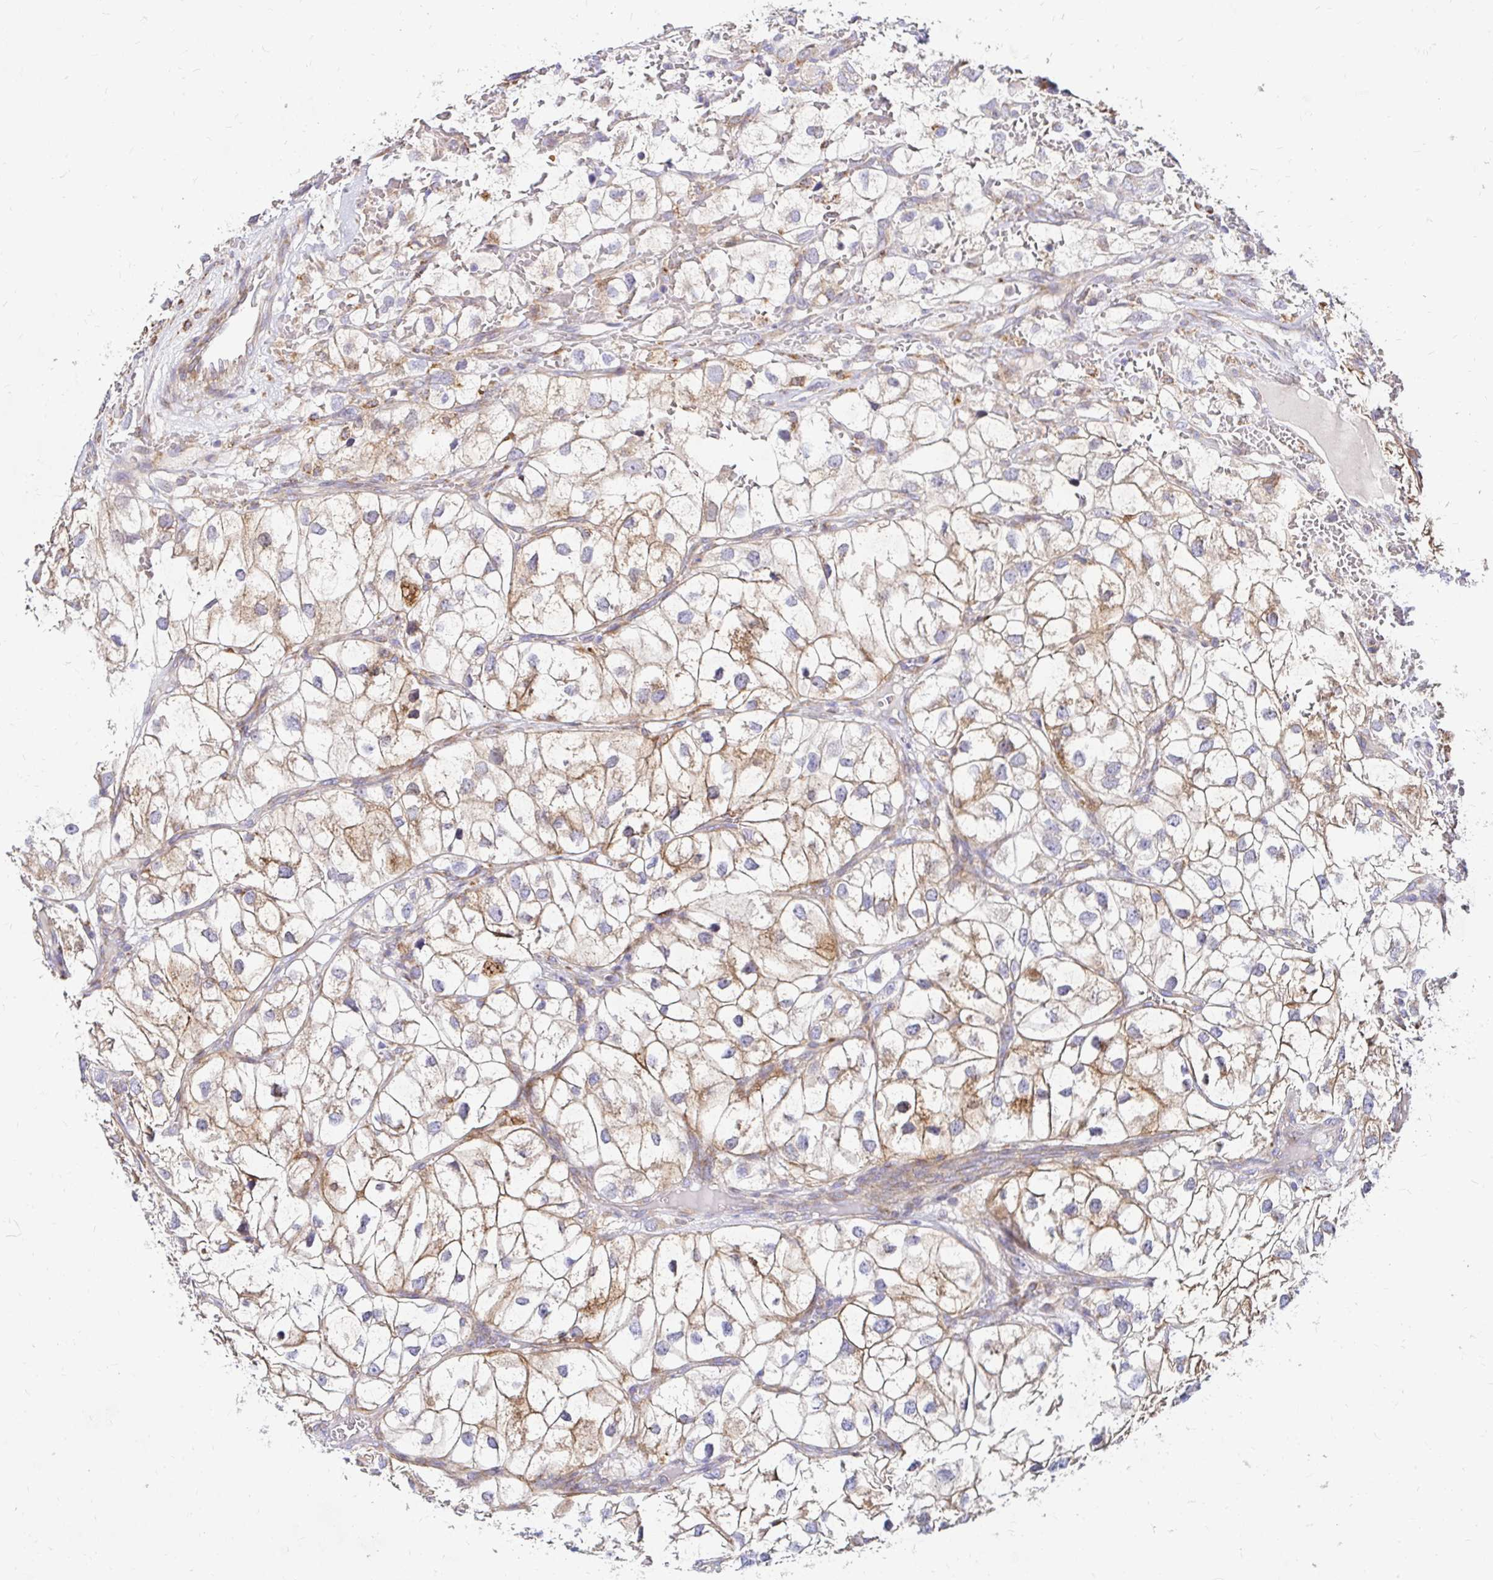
{"staining": {"intensity": "weak", "quantity": "<25%", "location": "cytoplasmic/membranous"}, "tissue": "renal cancer", "cell_type": "Tumor cells", "image_type": "cancer", "snomed": [{"axis": "morphology", "description": "Adenocarcinoma, NOS"}, {"axis": "topography", "description": "Kidney"}], "caption": "Immunohistochemical staining of renal cancer displays no significant expression in tumor cells.", "gene": "IDUA", "patient": {"sex": "male", "age": 59}}